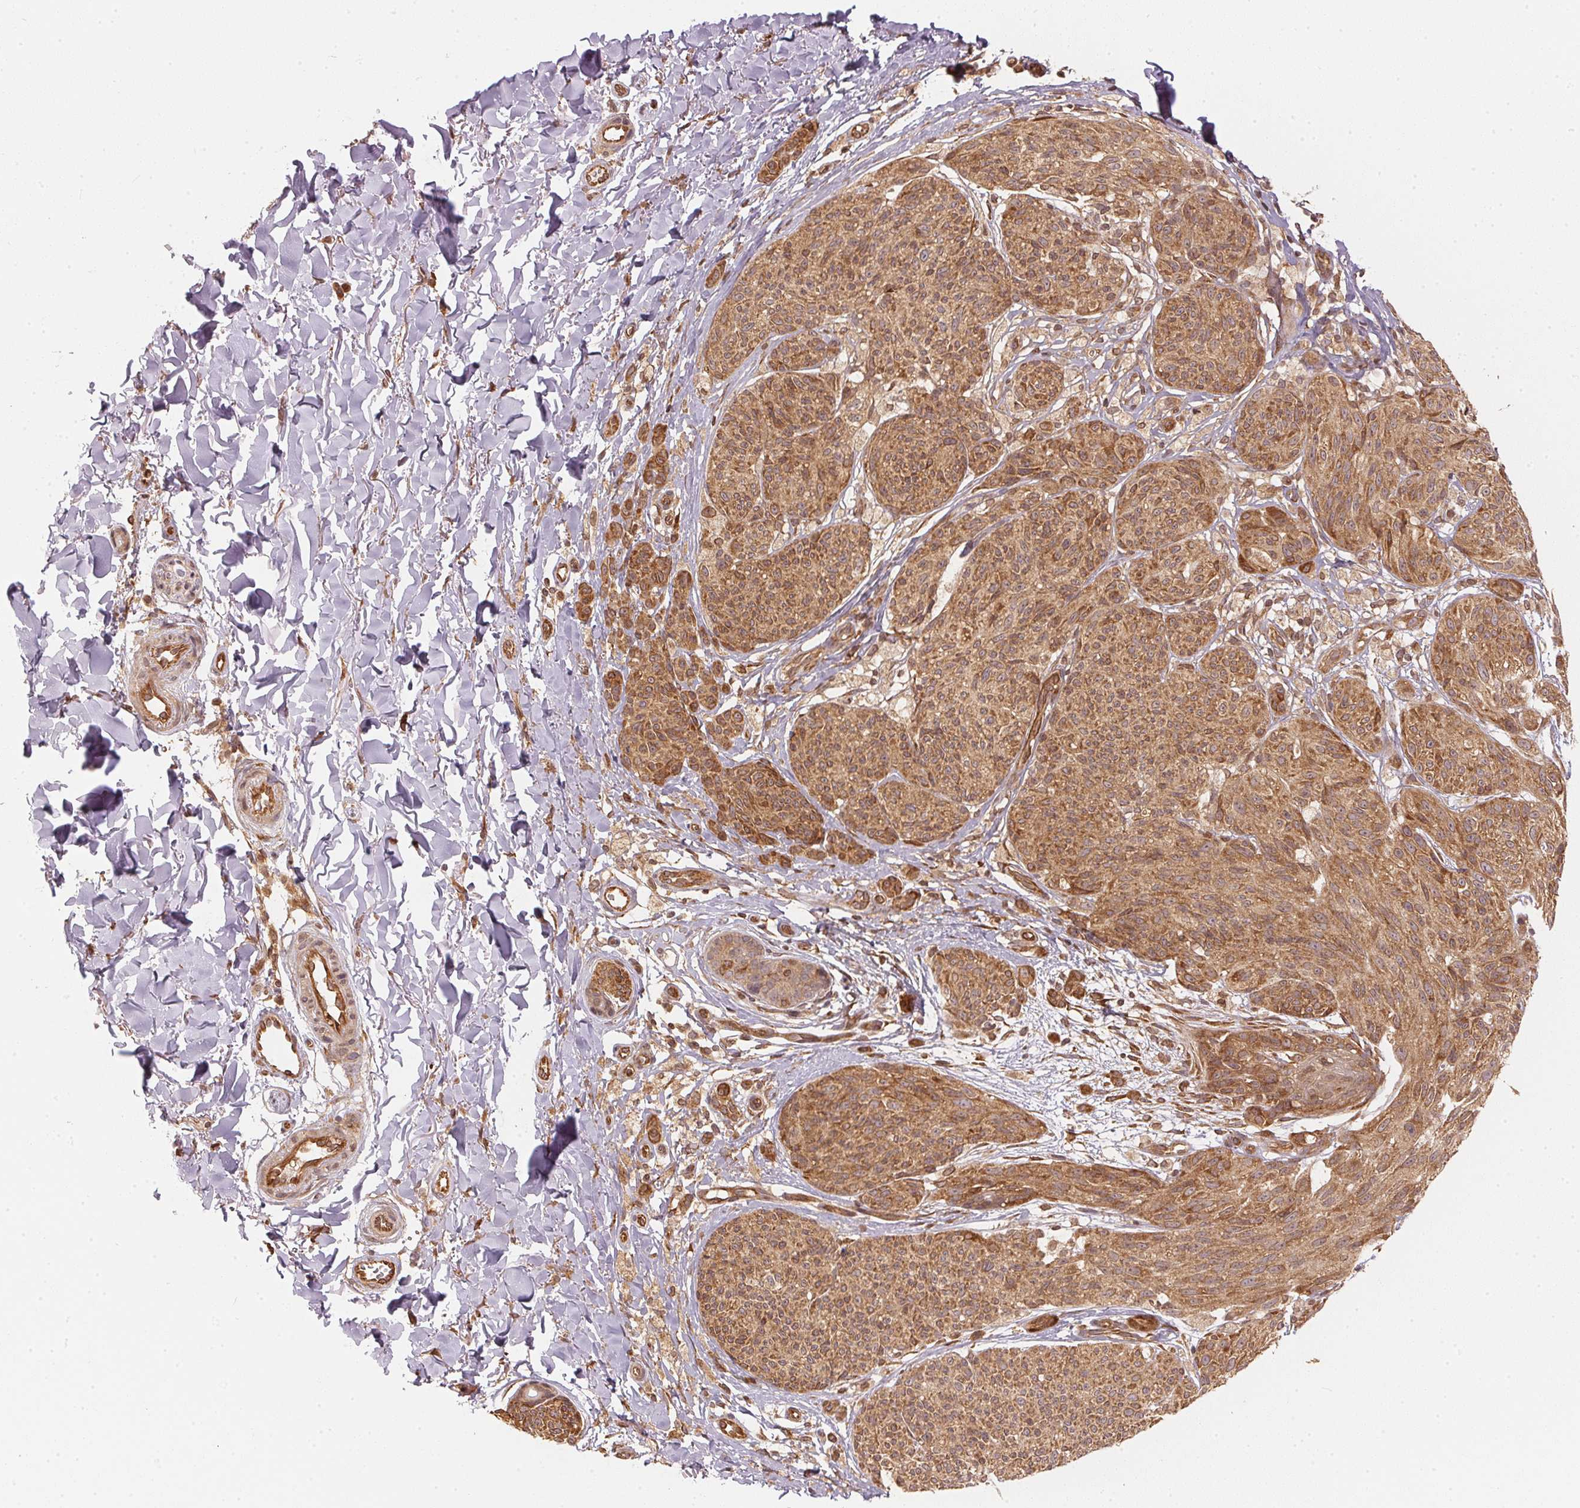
{"staining": {"intensity": "moderate", "quantity": ">75%", "location": "cytoplasmic/membranous"}, "tissue": "melanoma", "cell_type": "Tumor cells", "image_type": "cancer", "snomed": [{"axis": "morphology", "description": "Malignant melanoma, NOS"}, {"axis": "topography", "description": "Skin"}], "caption": "IHC photomicrograph of human melanoma stained for a protein (brown), which displays medium levels of moderate cytoplasmic/membranous staining in approximately >75% of tumor cells.", "gene": "STRN4", "patient": {"sex": "female", "age": 87}}